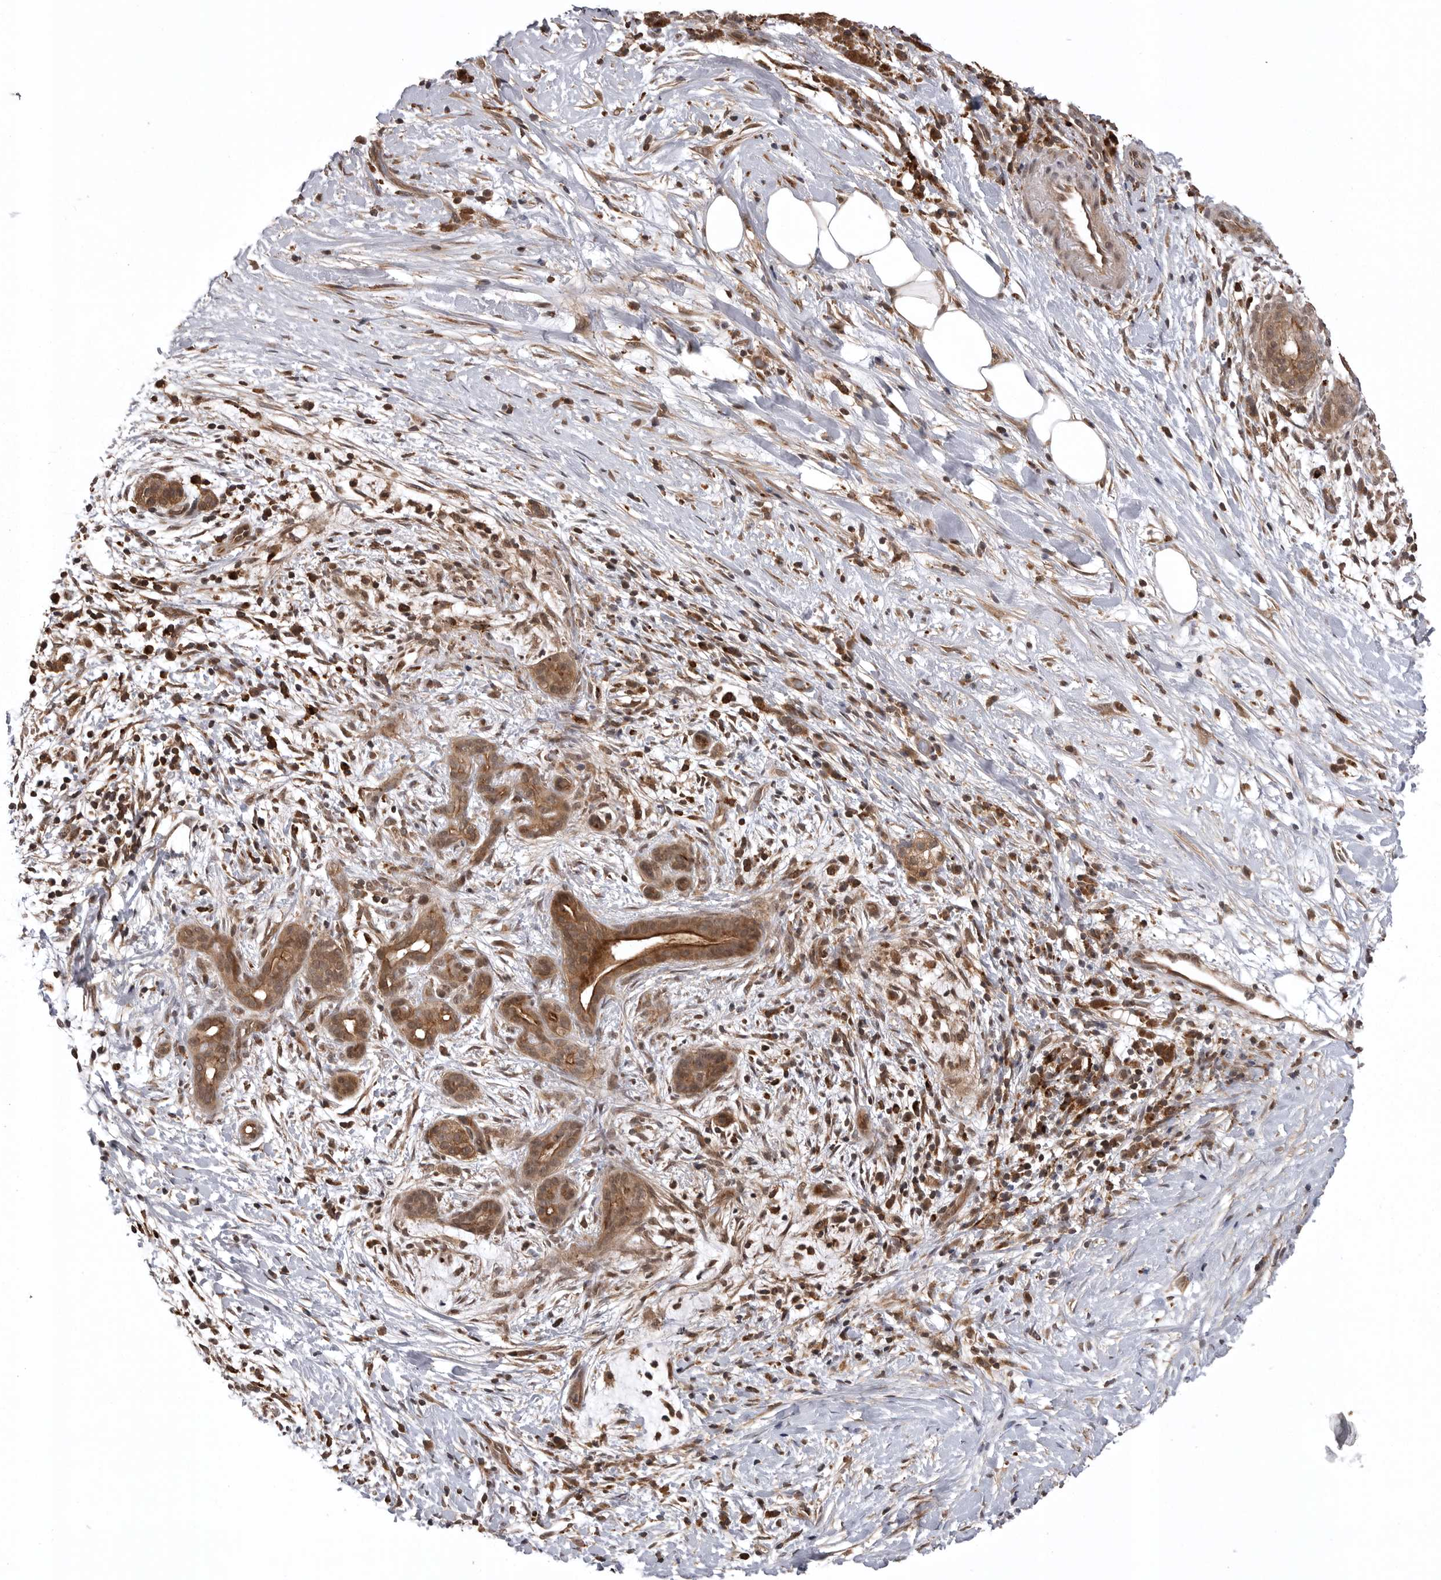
{"staining": {"intensity": "moderate", "quantity": ">75%", "location": "cytoplasmic/membranous"}, "tissue": "pancreatic cancer", "cell_type": "Tumor cells", "image_type": "cancer", "snomed": [{"axis": "morphology", "description": "Adenocarcinoma, NOS"}, {"axis": "topography", "description": "Pancreas"}], "caption": "A brown stain shows moderate cytoplasmic/membranous expression of a protein in human adenocarcinoma (pancreatic) tumor cells. The protein of interest is shown in brown color, while the nuclei are stained blue.", "gene": "AOAH", "patient": {"sex": "male", "age": 58}}